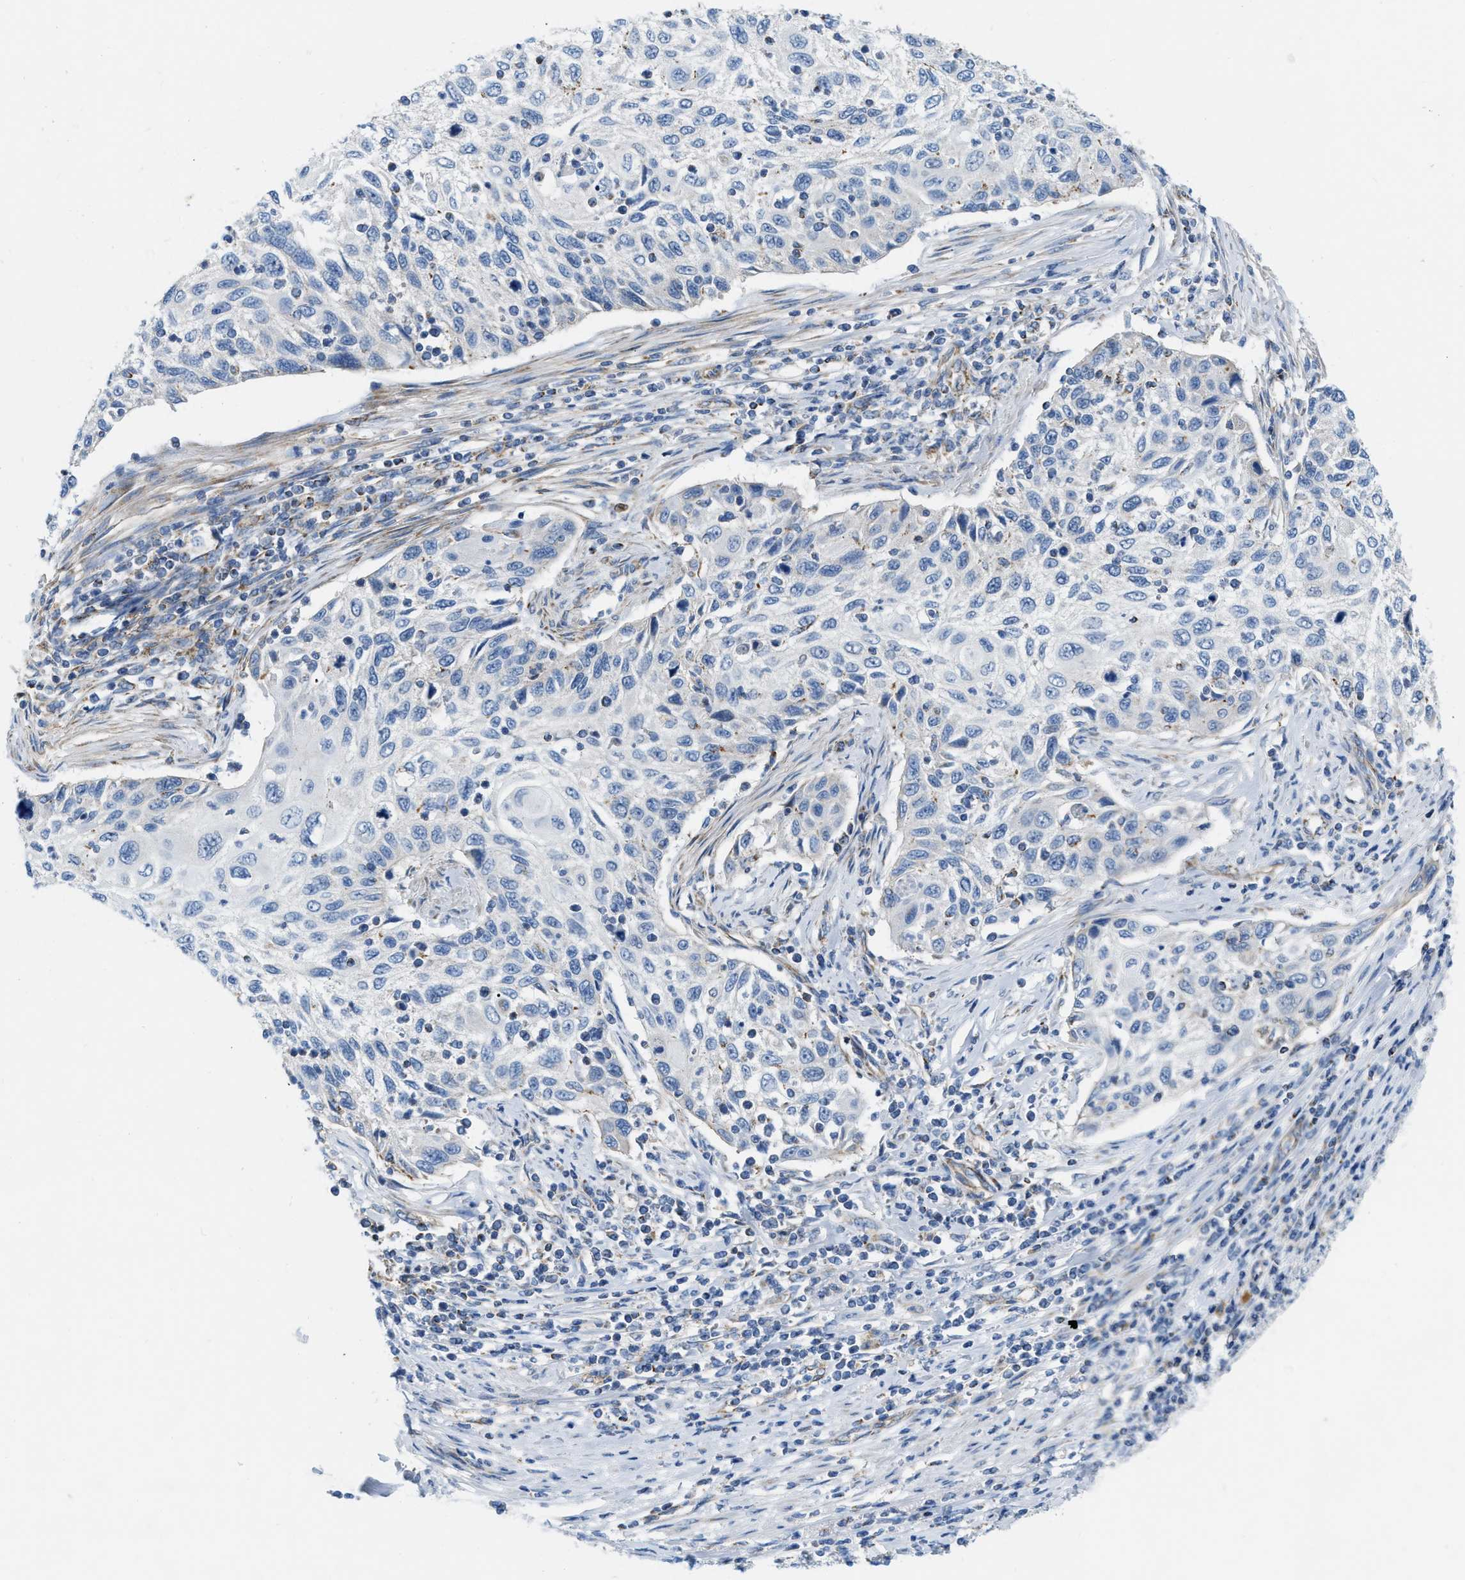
{"staining": {"intensity": "negative", "quantity": "none", "location": "none"}, "tissue": "cervical cancer", "cell_type": "Tumor cells", "image_type": "cancer", "snomed": [{"axis": "morphology", "description": "Squamous cell carcinoma, NOS"}, {"axis": "topography", "description": "Cervix"}], "caption": "DAB immunohistochemical staining of human cervical squamous cell carcinoma exhibits no significant staining in tumor cells. (DAB IHC visualized using brightfield microscopy, high magnification).", "gene": "JADE1", "patient": {"sex": "female", "age": 70}}